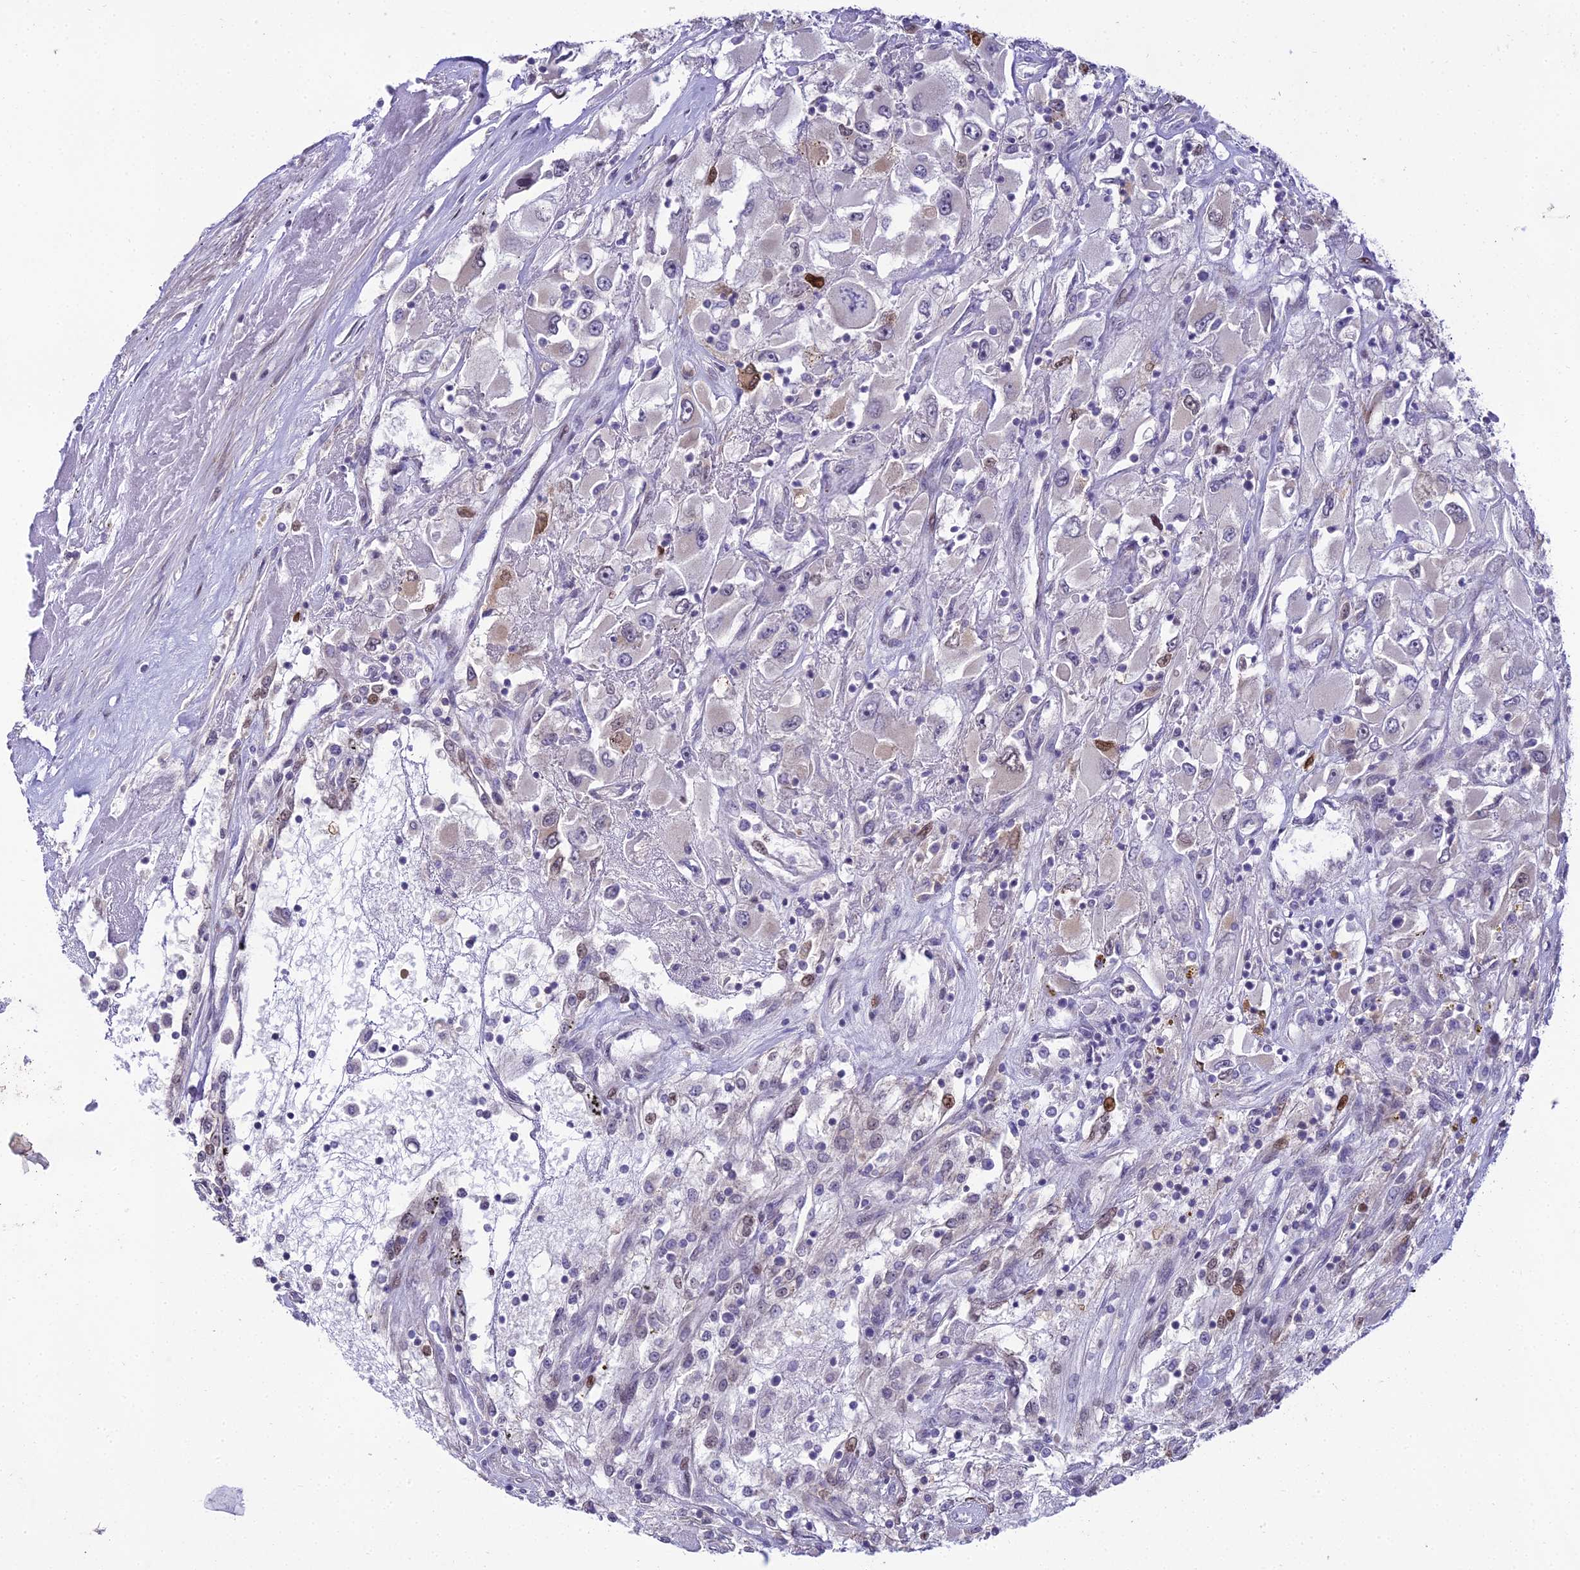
{"staining": {"intensity": "negative", "quantity": "none", "location": "none"}, "tissue": "renal cancer", "cell_type": "Tumor cells", "image_type": "cancer", "snomed": [{"axis": "morphology", "description": "Adenocarcinoma, NOS"}, {"axis": "topography", "description": "Kidney"}], "caption": "Micrograph shows no significant protein staining in tumor cells of renal cancer (adenocarcinoma).", "gene": "ZNF707", "patient": {"sex": "female", "age": 52}}